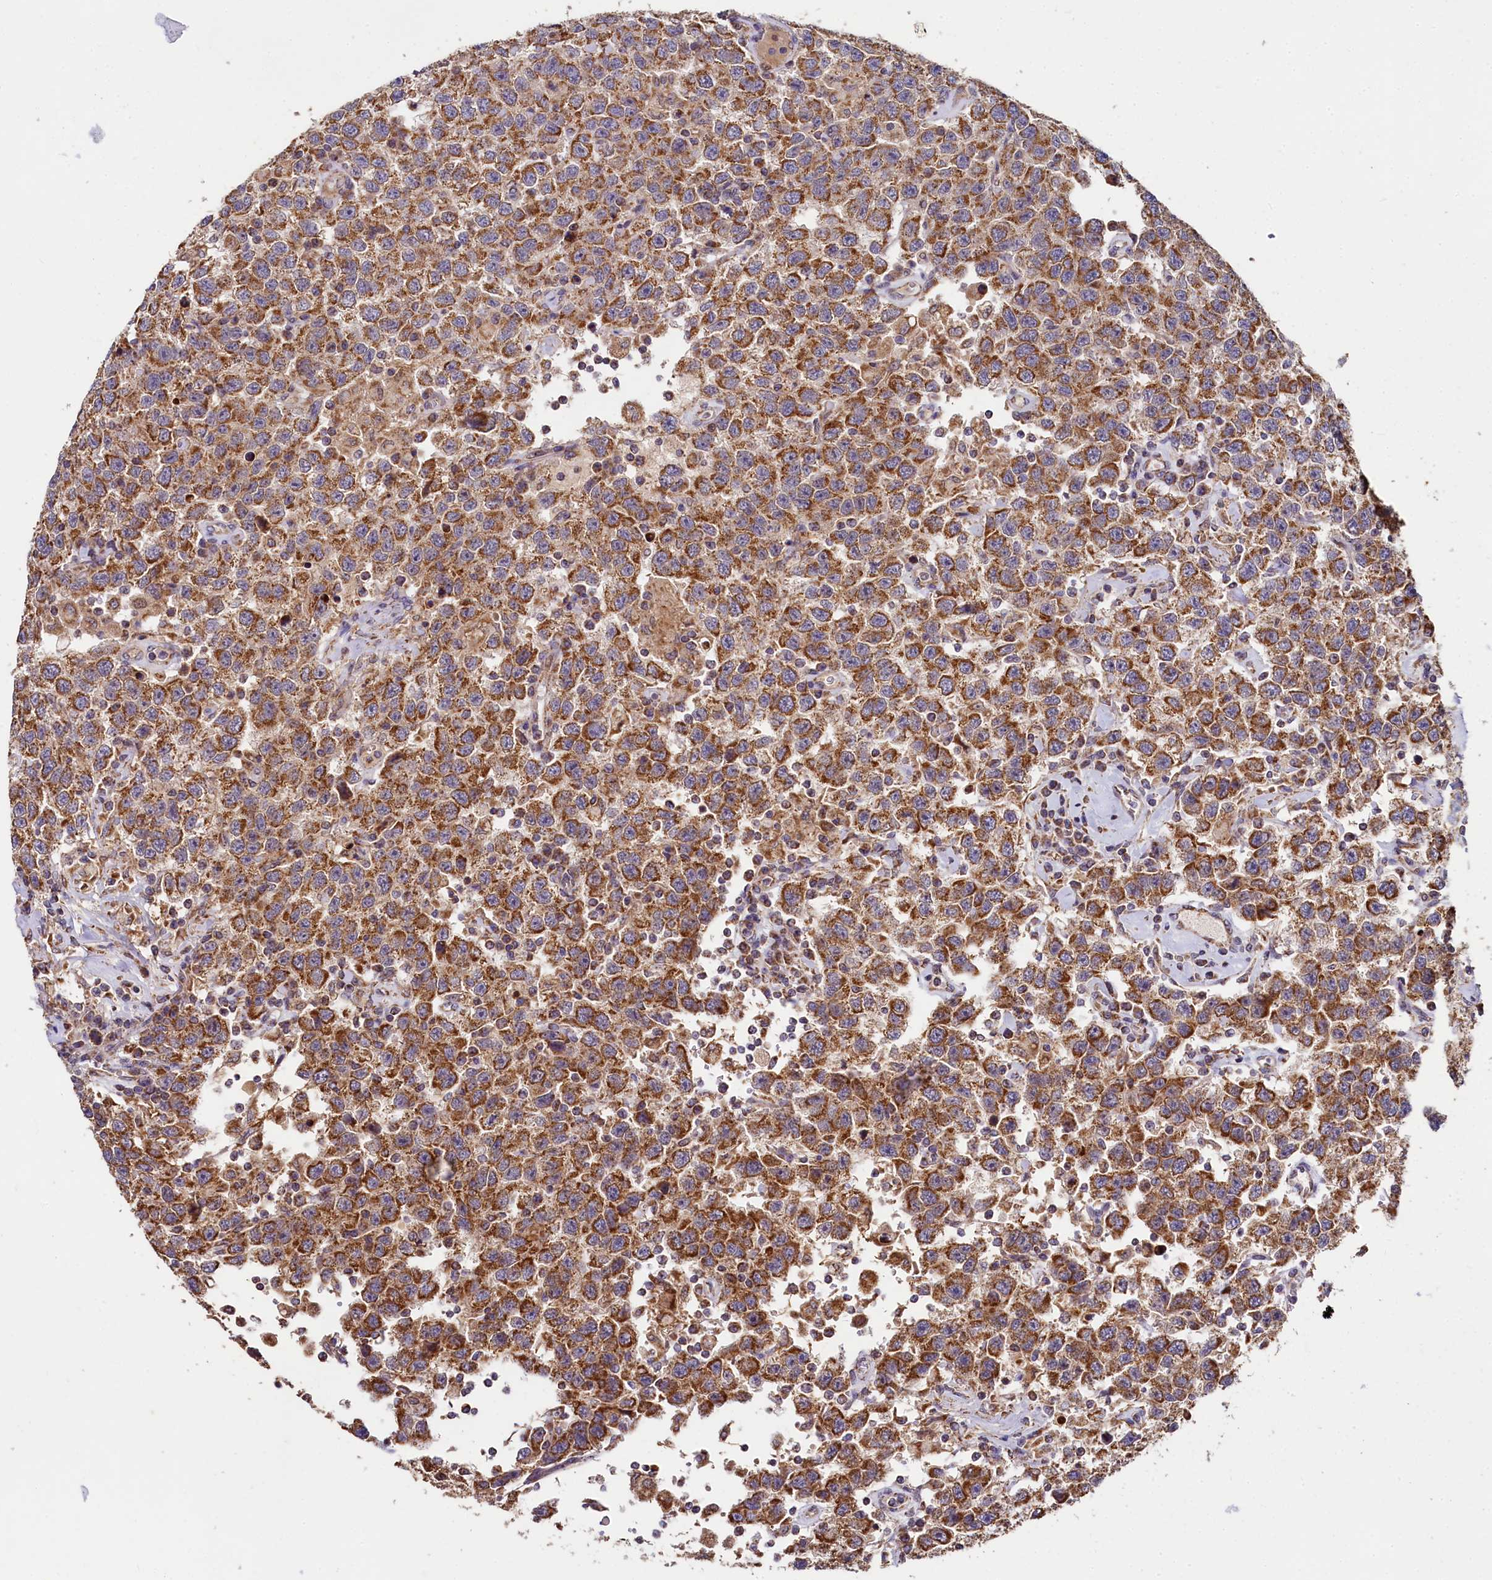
{"staining": {"intensity": "strong", "quantity": ">75%", "location": "cytoplasmic/membranous"}, "tissue": "testis cancer", "cell_type": "Tumor cells", "image_type": "cancer", "snomed": [{"axis": "morphology", "description": "Seminoma, NOS"}, {"axis": "topography", "description": "Testis"}], "caption": "Immunohistochemical staining of human testis cancer (seminoma) shows high levels of strong cytoplasmic/membranous protein staining in about >75% of tumor cells. The staining was performed using DAB (3,3'-diaminobenzidine) to visualize the protein expression in brown, while the nuclei were stained in blue with hematoxylin (Magnification: 20x).", "gene": "SPRYD3", "patient": {"sex": "male", "age": 41}}